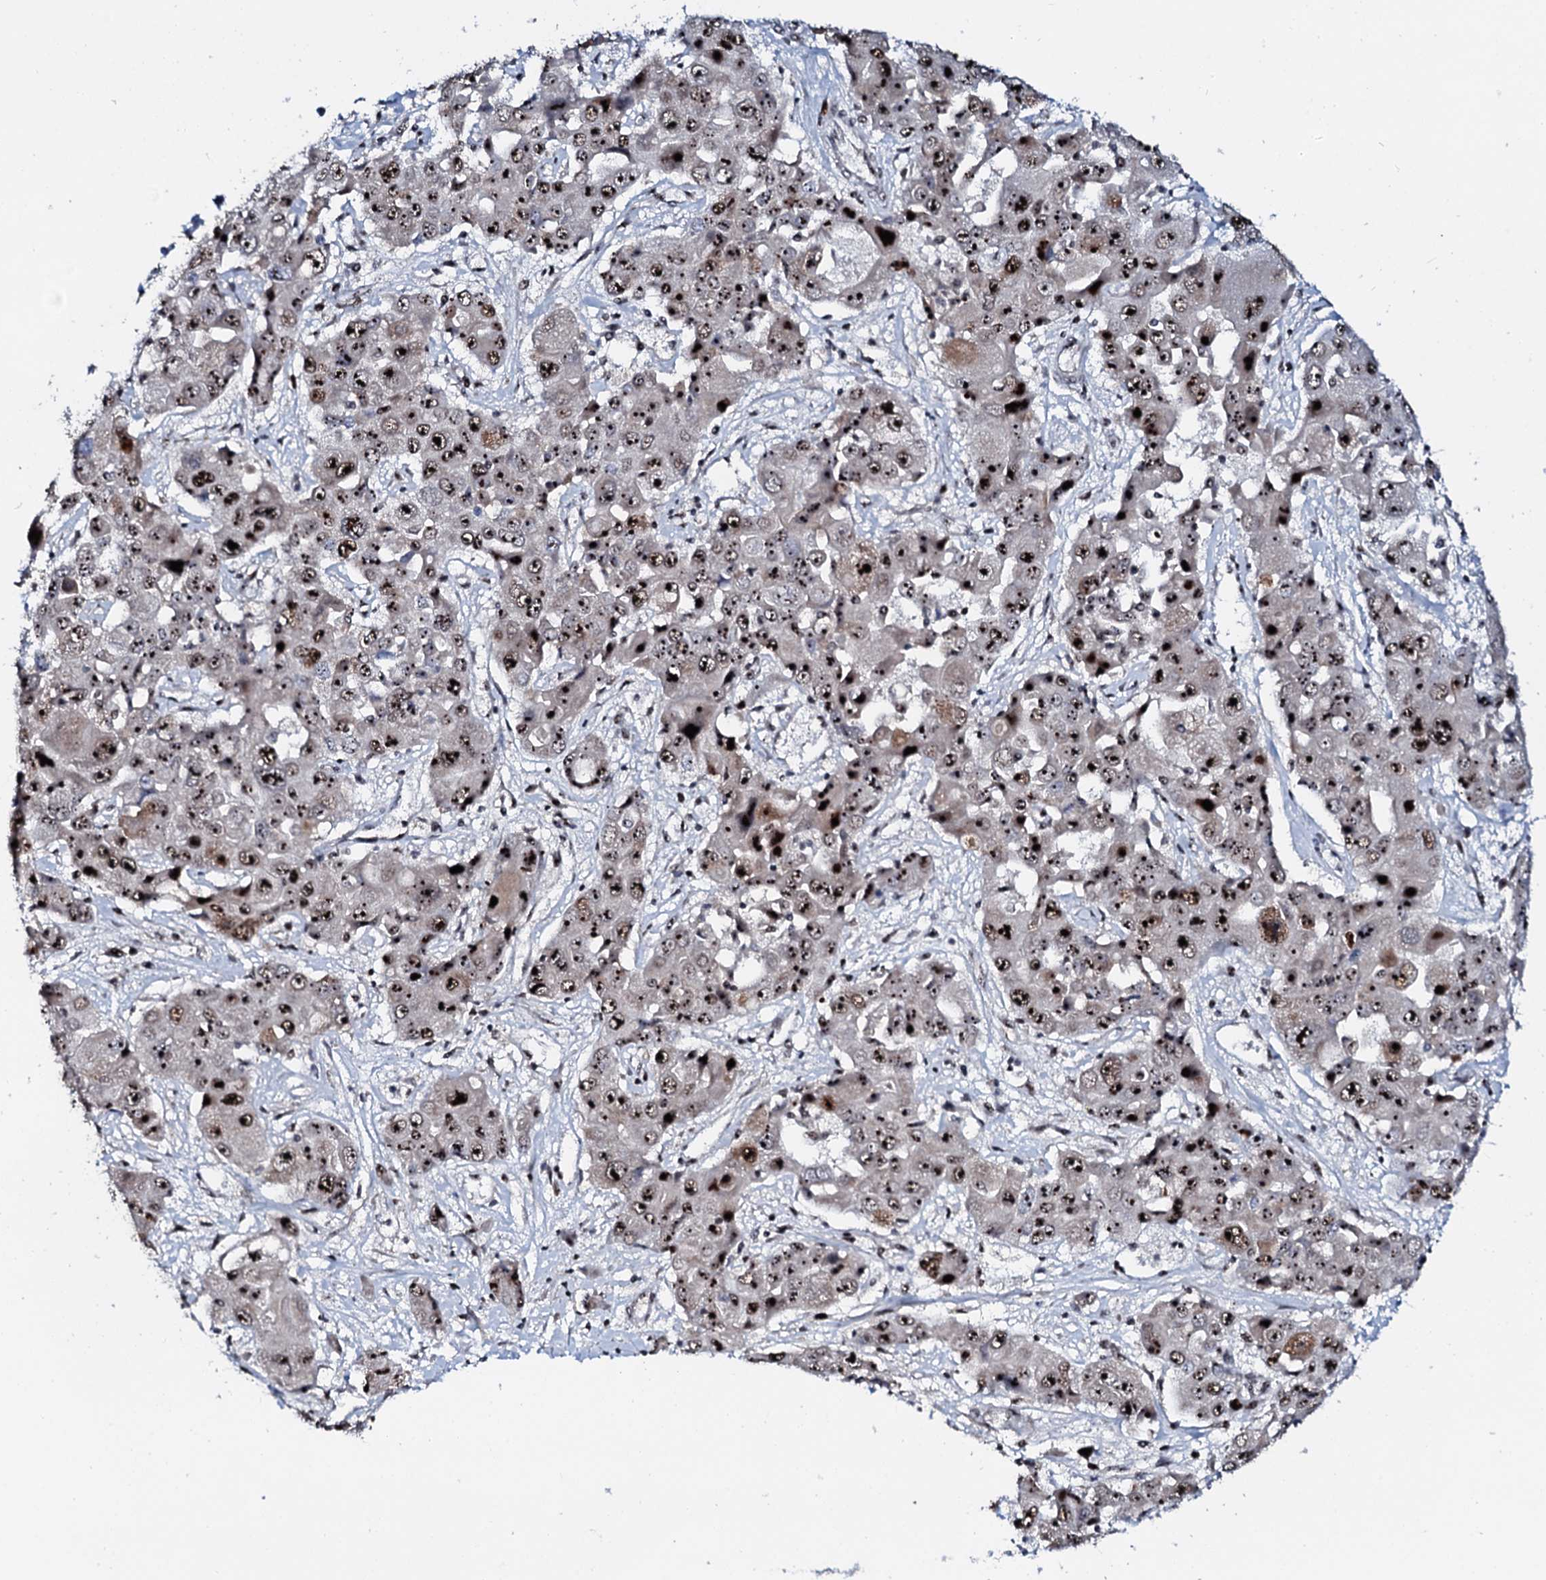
{"staining": {"intensity": "strong", "quantity": ">75%", "location": "nuclear"}, "tissue": "liver cancer", "cell_type": "Tumor cells", "image_type": "cancer", "snomed": [{"axis": "morphology", "description": "Cholangiocarcinoma"}, {"axis": "topography", "description": "Liver"}], "caption": "Cholangiocarcinoma (liver) stained with immunohistochemistry (IHC) shows strong nuclear staining in approximately >75% of tumor cells.", "gene": "NEUROG3", "patient": {"sex": "male", "age": 67}}